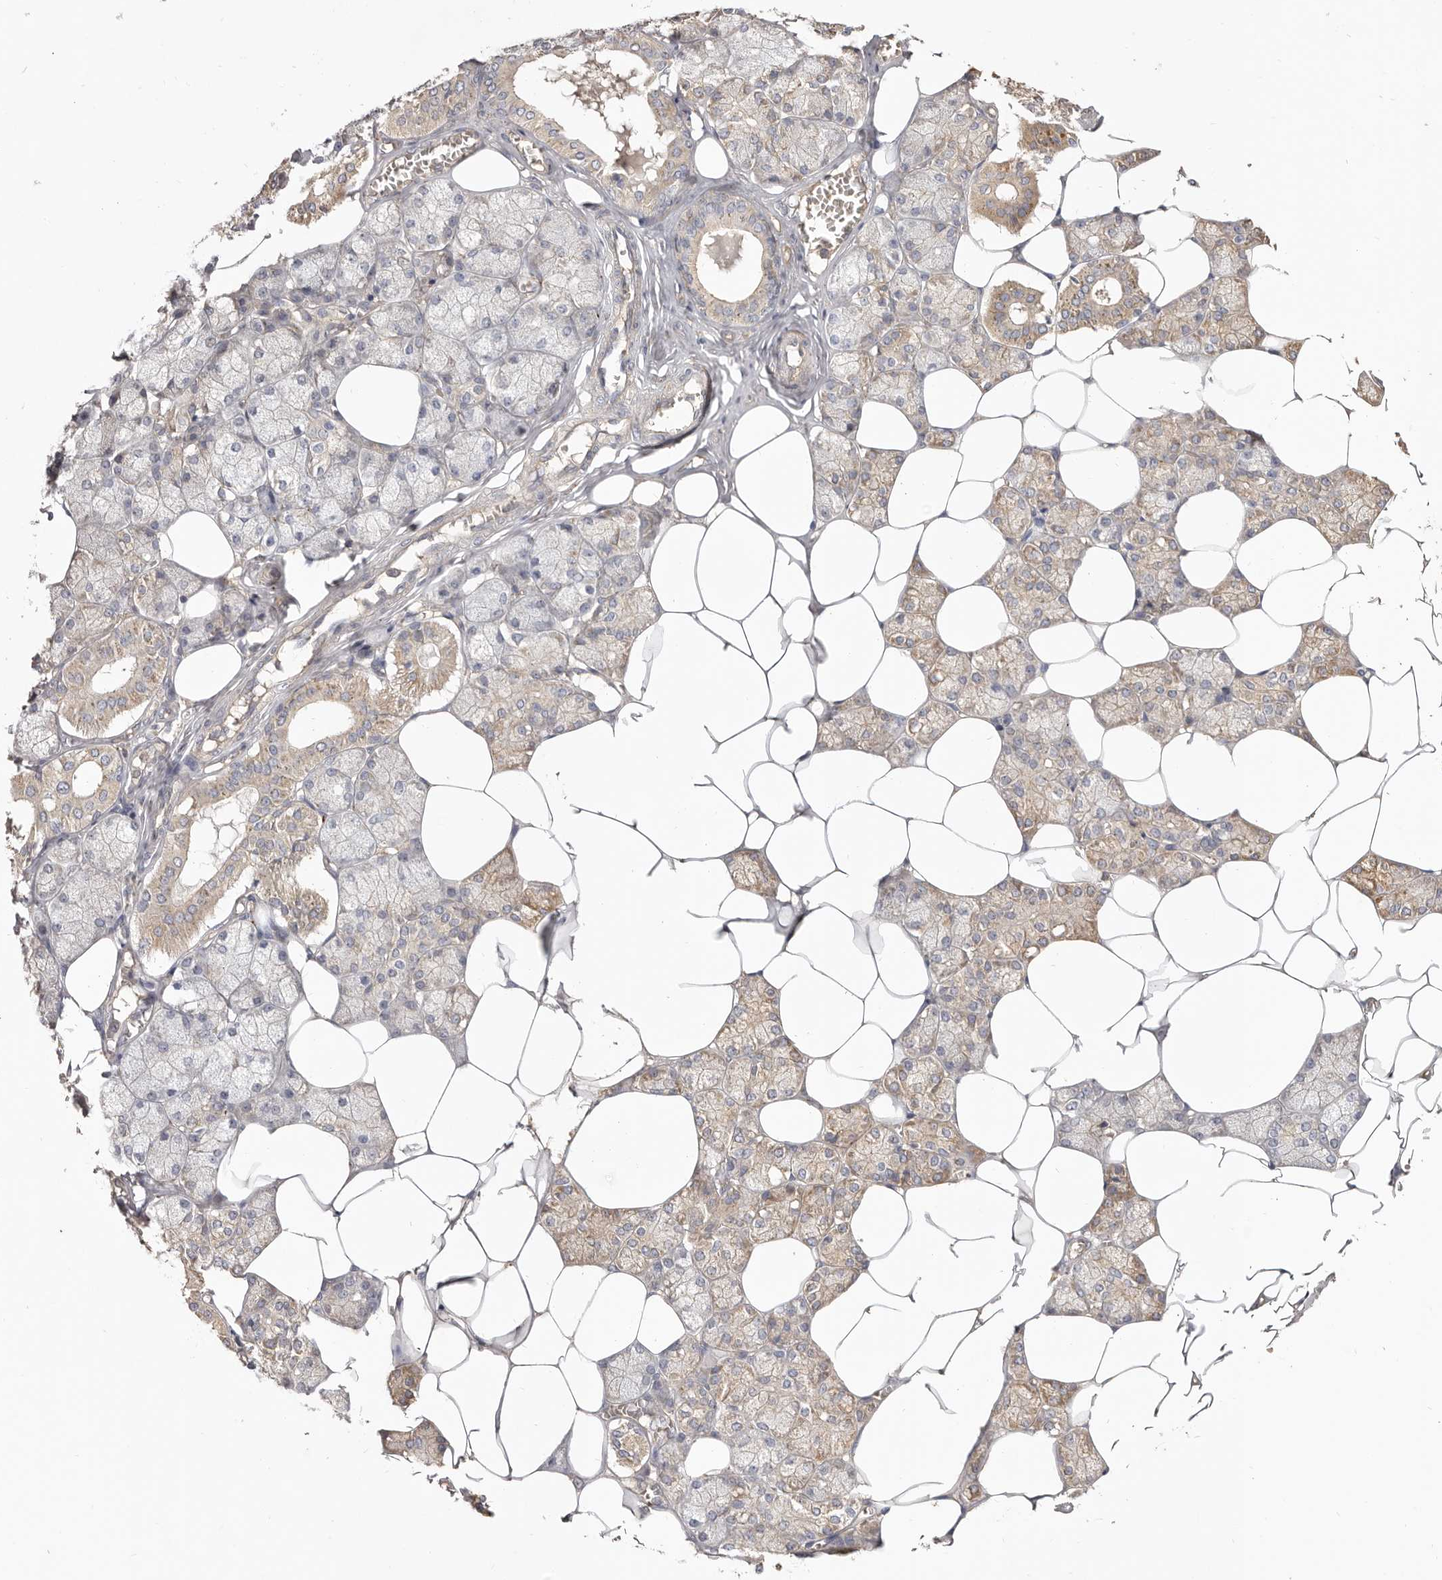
{"staining": {"intensity": "moderate", "quantity": "<25%", "location": "cytoplasmic/membranous"}, "tissue": "salivary gland", "cell_type": "Glandular cells", "image_type": "normal", "snomed": [{"axis": "morphology", "description": "Normal tissue, NOS"}, {"axis": "topography", "description": "Salivary gland"}], "caption": "Moderate cytoplasmic/membranous expression for a protein is identified in about <25% of glandular cells of benign salivary gland using immunohistochemistry (IHC).", "gene": "ADAMTS9", "patient": {"sex": "male", "age": 62}}